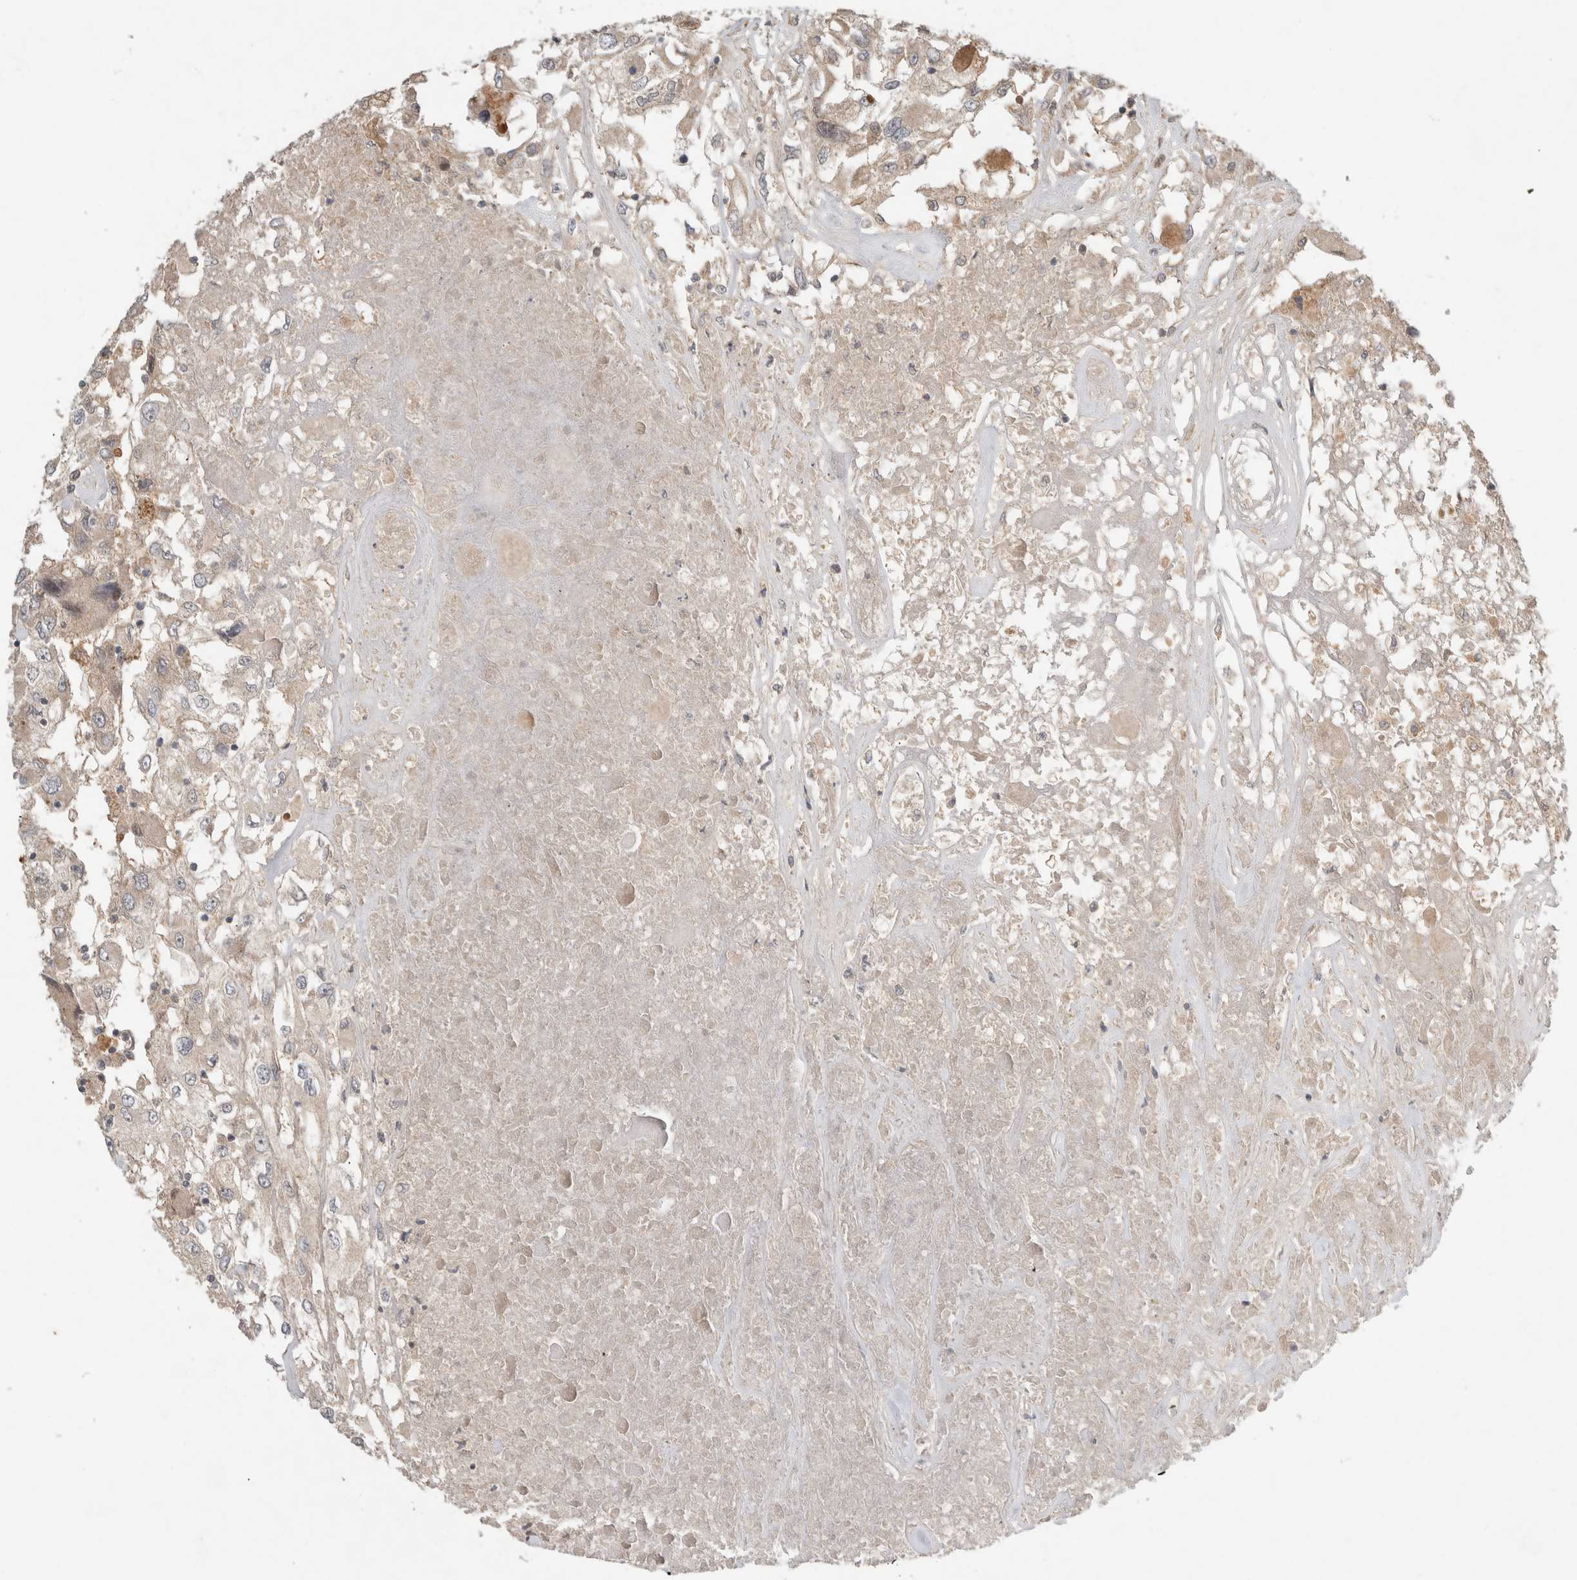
{"staining": {"intensity": "weak", "quantity": "25%-75%", "location": "cytoplasmic/membranous"}, "tissue": "renal cancer", "cell_type": "Tumor cells", "image_type": "cancer", "snomed": [{"axis": "morphology", "description": "Adenocarcinoma, NOS"}, {"axis": "topography", "description": "Kidney"}], "caption": "Approximately 25%-75% of tumor cells in human adenocarcinoma (renal) display weak cytoplasmic/membranous protein staining as visualized by brown immunohistochemical staining.", "gene": "LOXL2", "patient": {"sex": "female", "age": 52}}